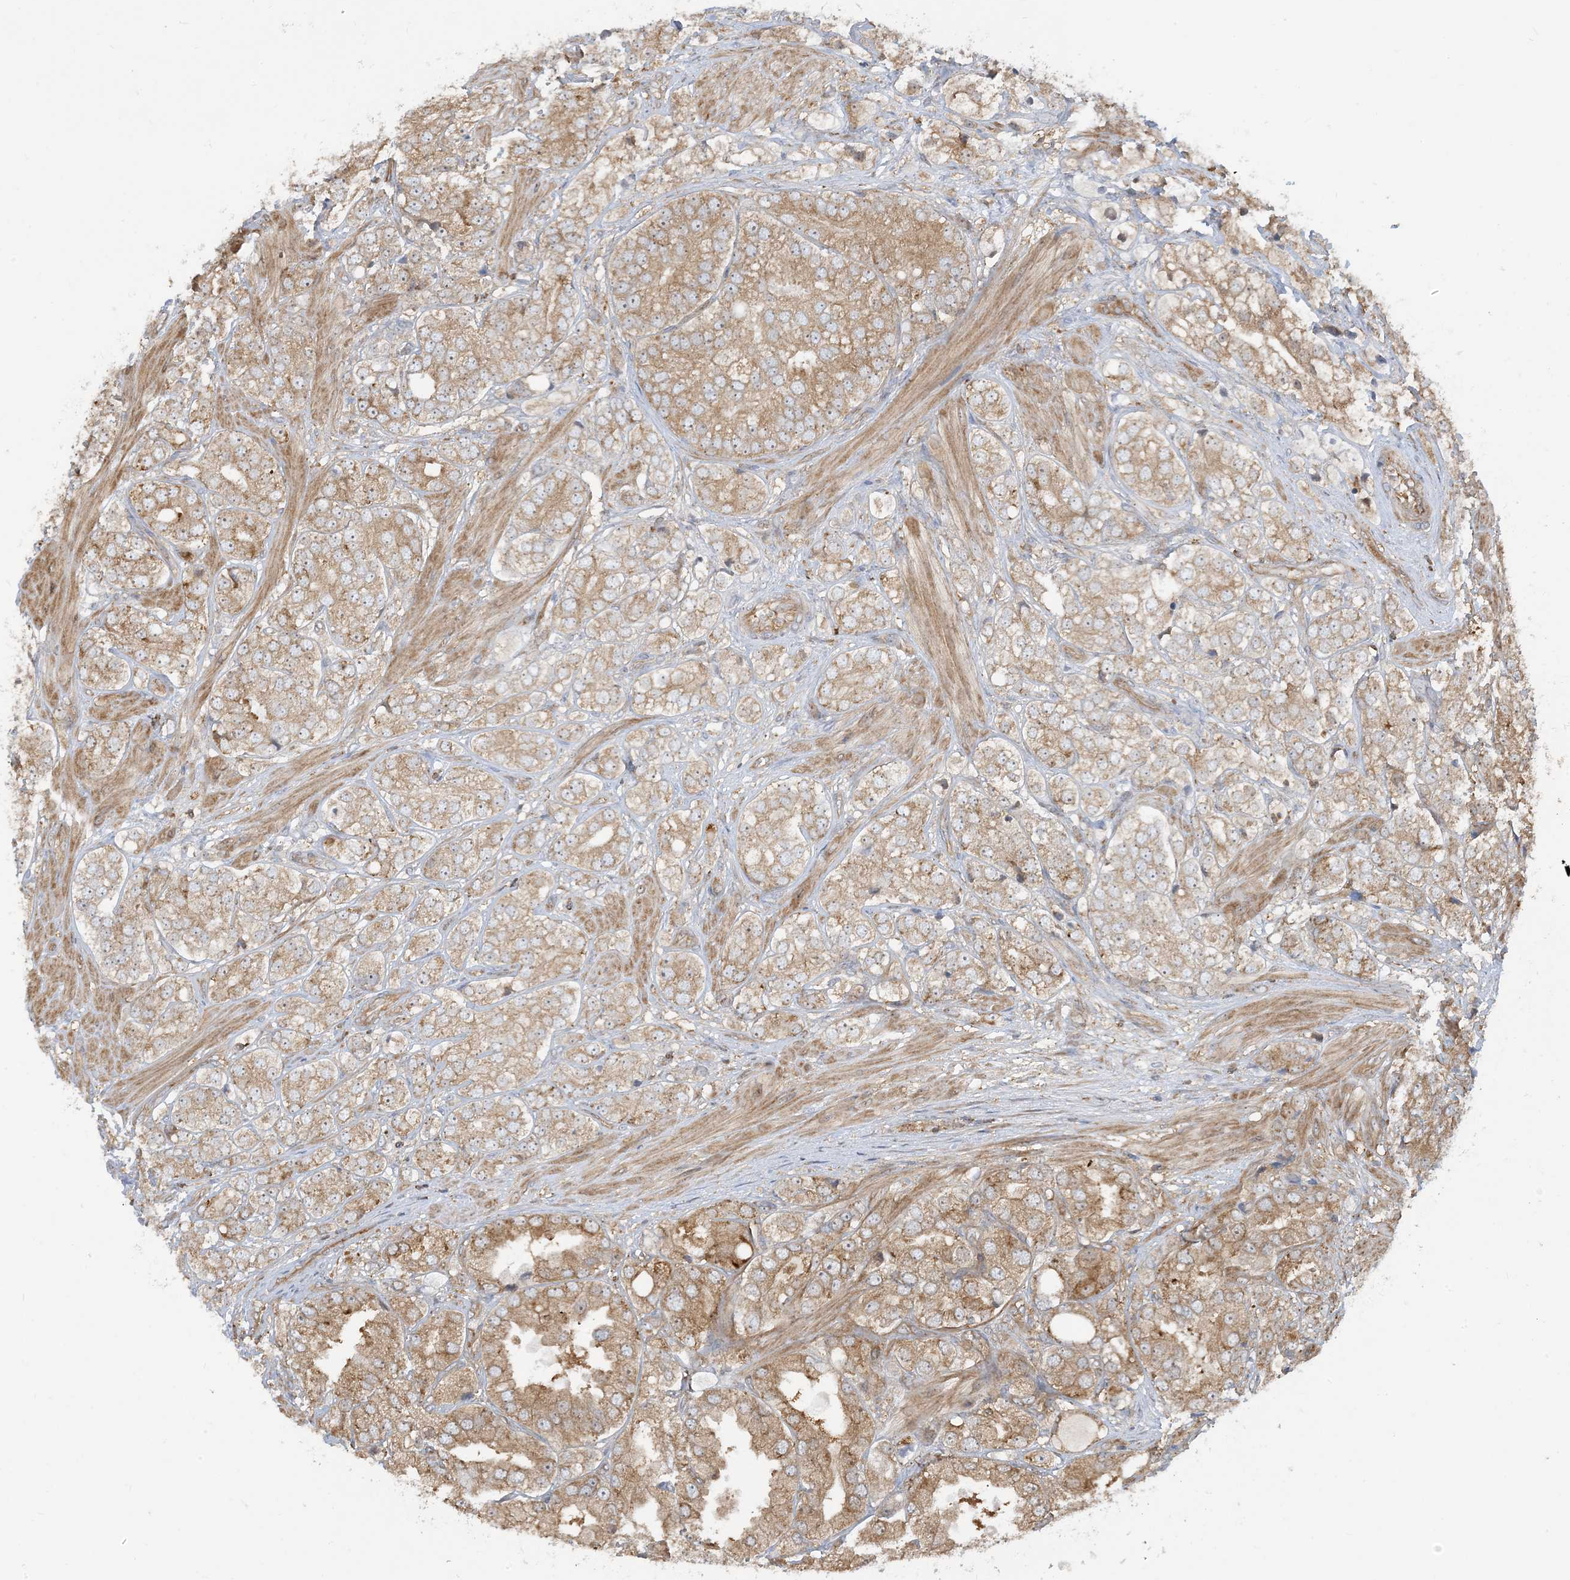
{"staining": {"intensity": "moderate", "quantity": ">75%", "location": "cytoplasmic/membranous"}, "tissue": "prostate cancer", "cell_type": "Tumor cells", "image_type": "cancer", "snomed": [{"axis": "morphology", "description": "Adenocarcinoma, High grade"}, {"axis": "topography", "description": "Prostate"}], "caption": "Immunohistochemical staining of human prostate cancer demonstrates medium levels of moderate cytoplasmic/membranous staining in approximately >75% of tumor cells.", "gene": "SRP72", "patient": {"sex": "male", "age": 50}}